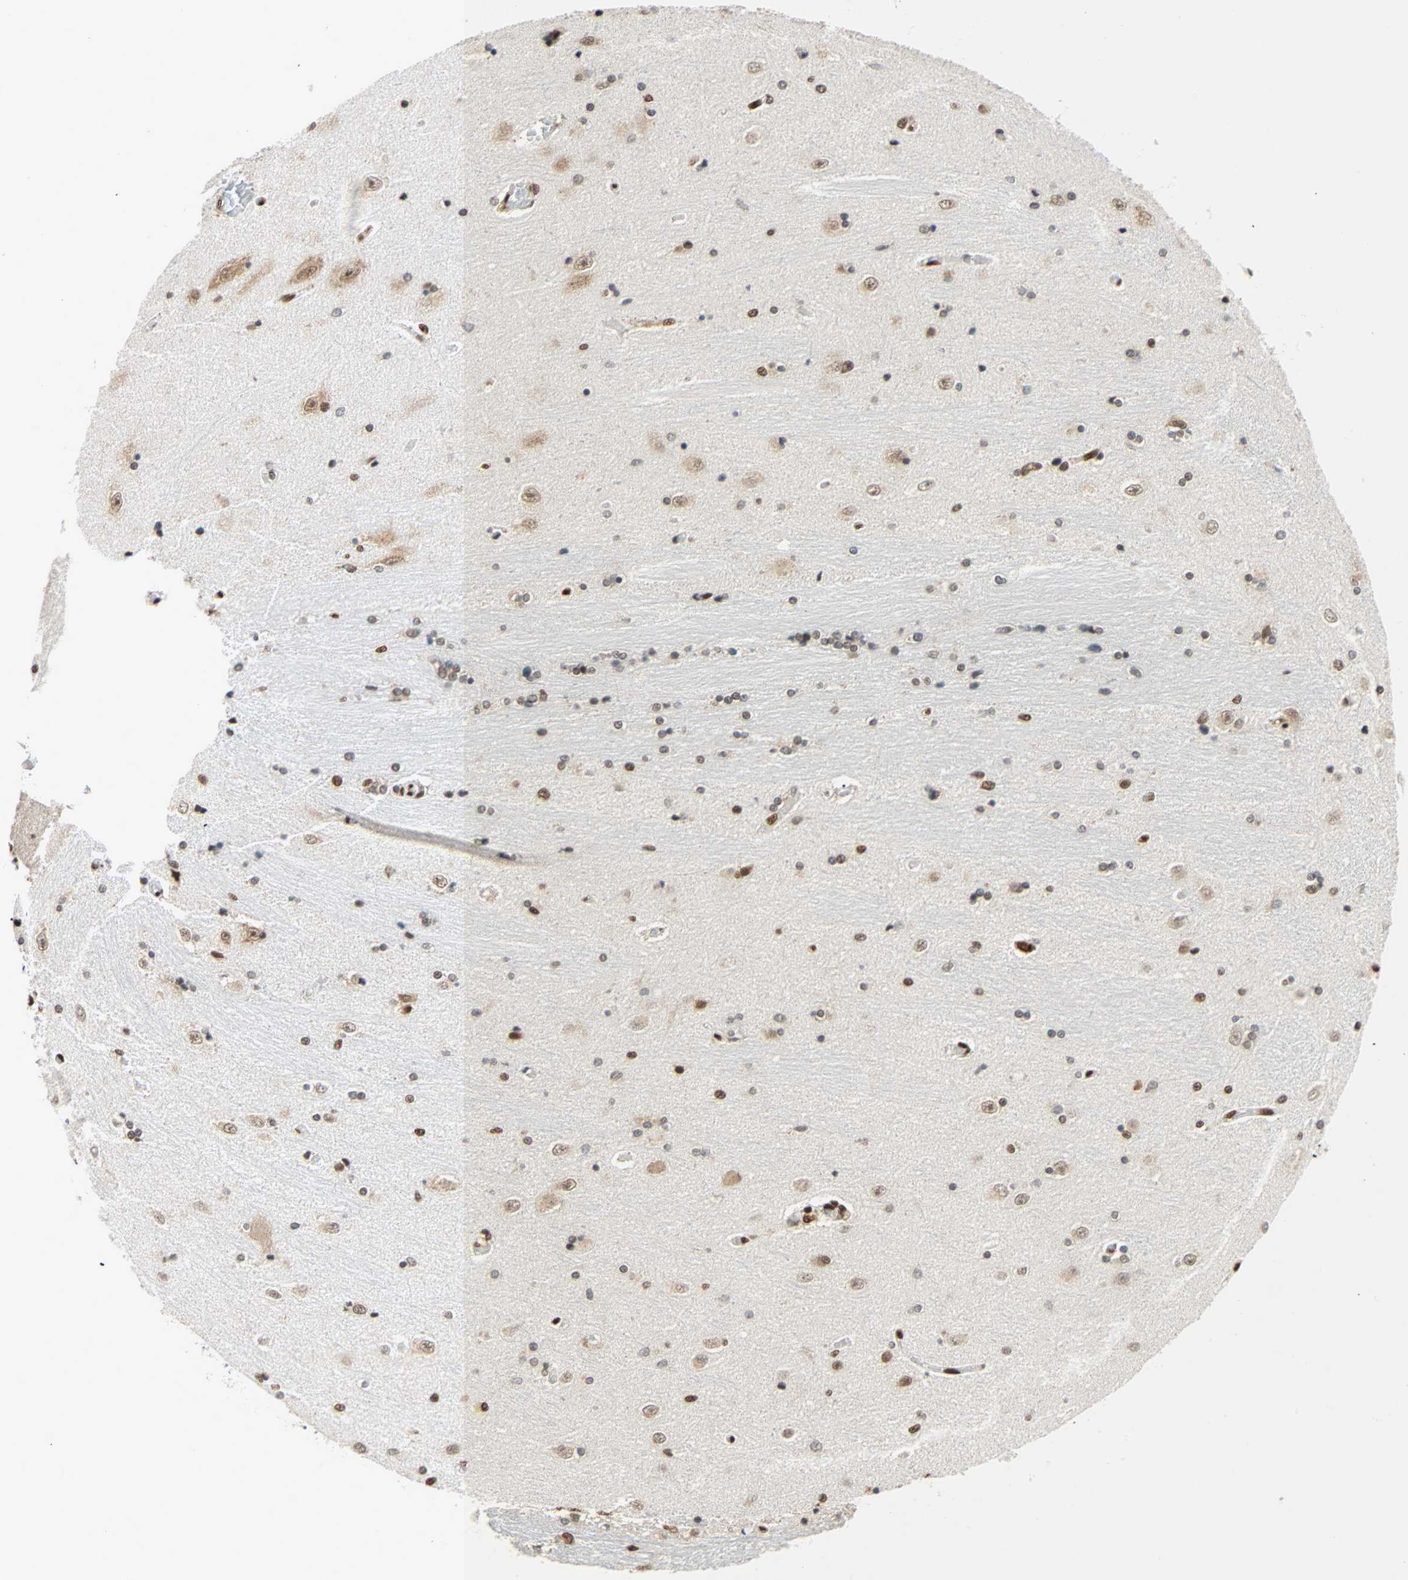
{"staining": {"intensity": "moderate", "quantity": "25%-75%", "location": "nuclear"}, "tissue": "hippocampus", "cell_type": "Glial cells", "image_type": "normal", "snomed": [{"axis": "morphology", "description": "Normal tissue, NOS"}, {"axis": "topography", "description": "Hippocampus"}], "caption": "Protein expression analysis of unremarkable hippocampus demonstrates moderate nuclear staining in about 25%-75% of glial cells. (DAB (3,3'-diaminobenzidine) IHC, brown staining for protein, blue staining for nuclei).", "gene": "CDK12", "patient": {"sex": "female", "age": 54}}